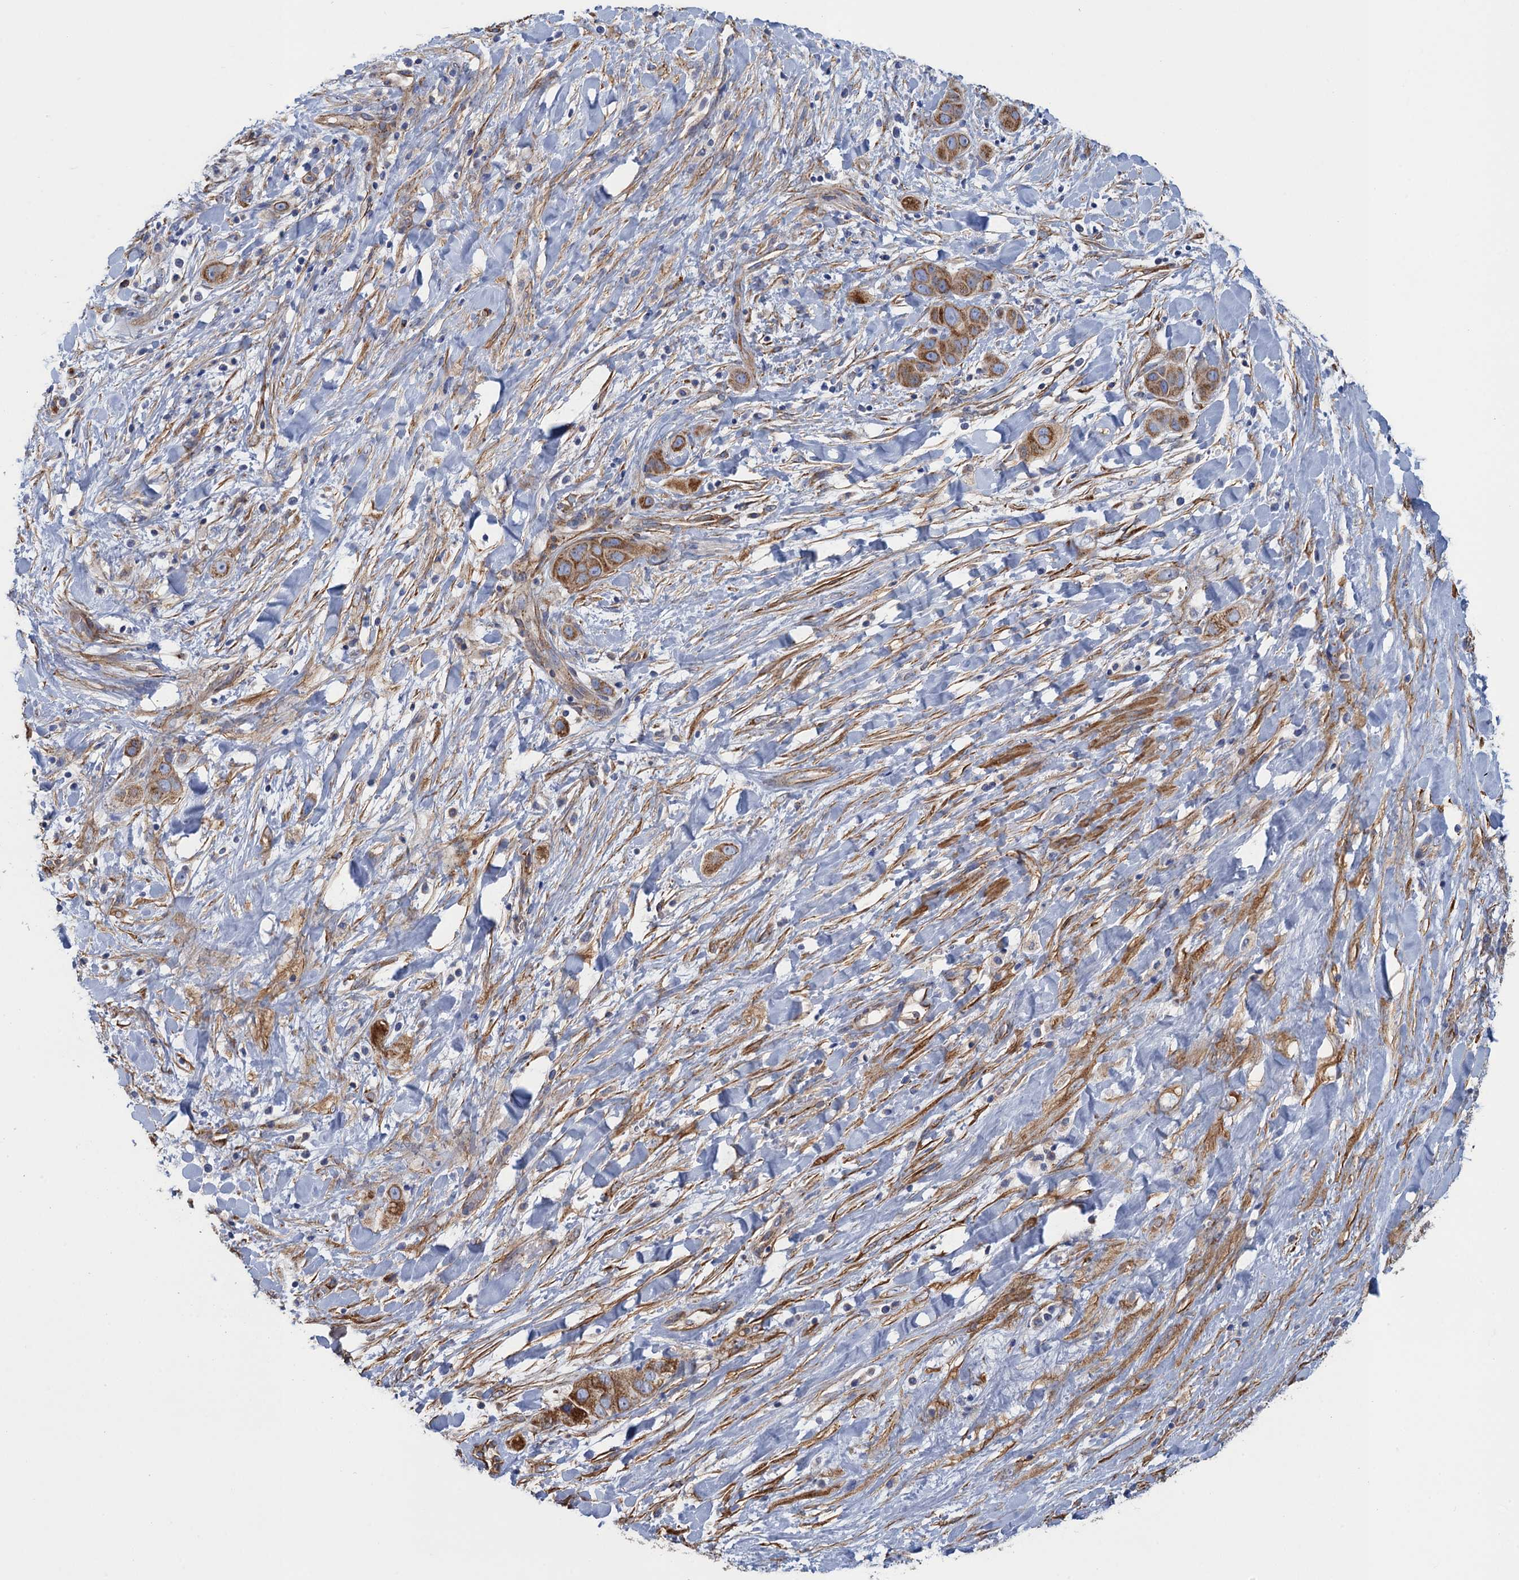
{"staining": {"intensity": "moderate", "quantity": ">75%", "location": "cytoplasmic/membranous"}, "tissue": "liver cancer", "cell_type": "Tumor cells", "image_type": "cancer", "snomed": [{"axis": "morphology", "description": "Cholangiocarcinoma"}, {"axis": "topography", "description": "Liver"}], "caption": "Immunohistochemical staining of liver cancer (cholangiocarcinoma) shows medium levels of moderate cytoplasmic/membranous positivity in approximately >75% of tumor cells.", "gene": "GCSH", "patient": {"sex": "female", "age": 52}}